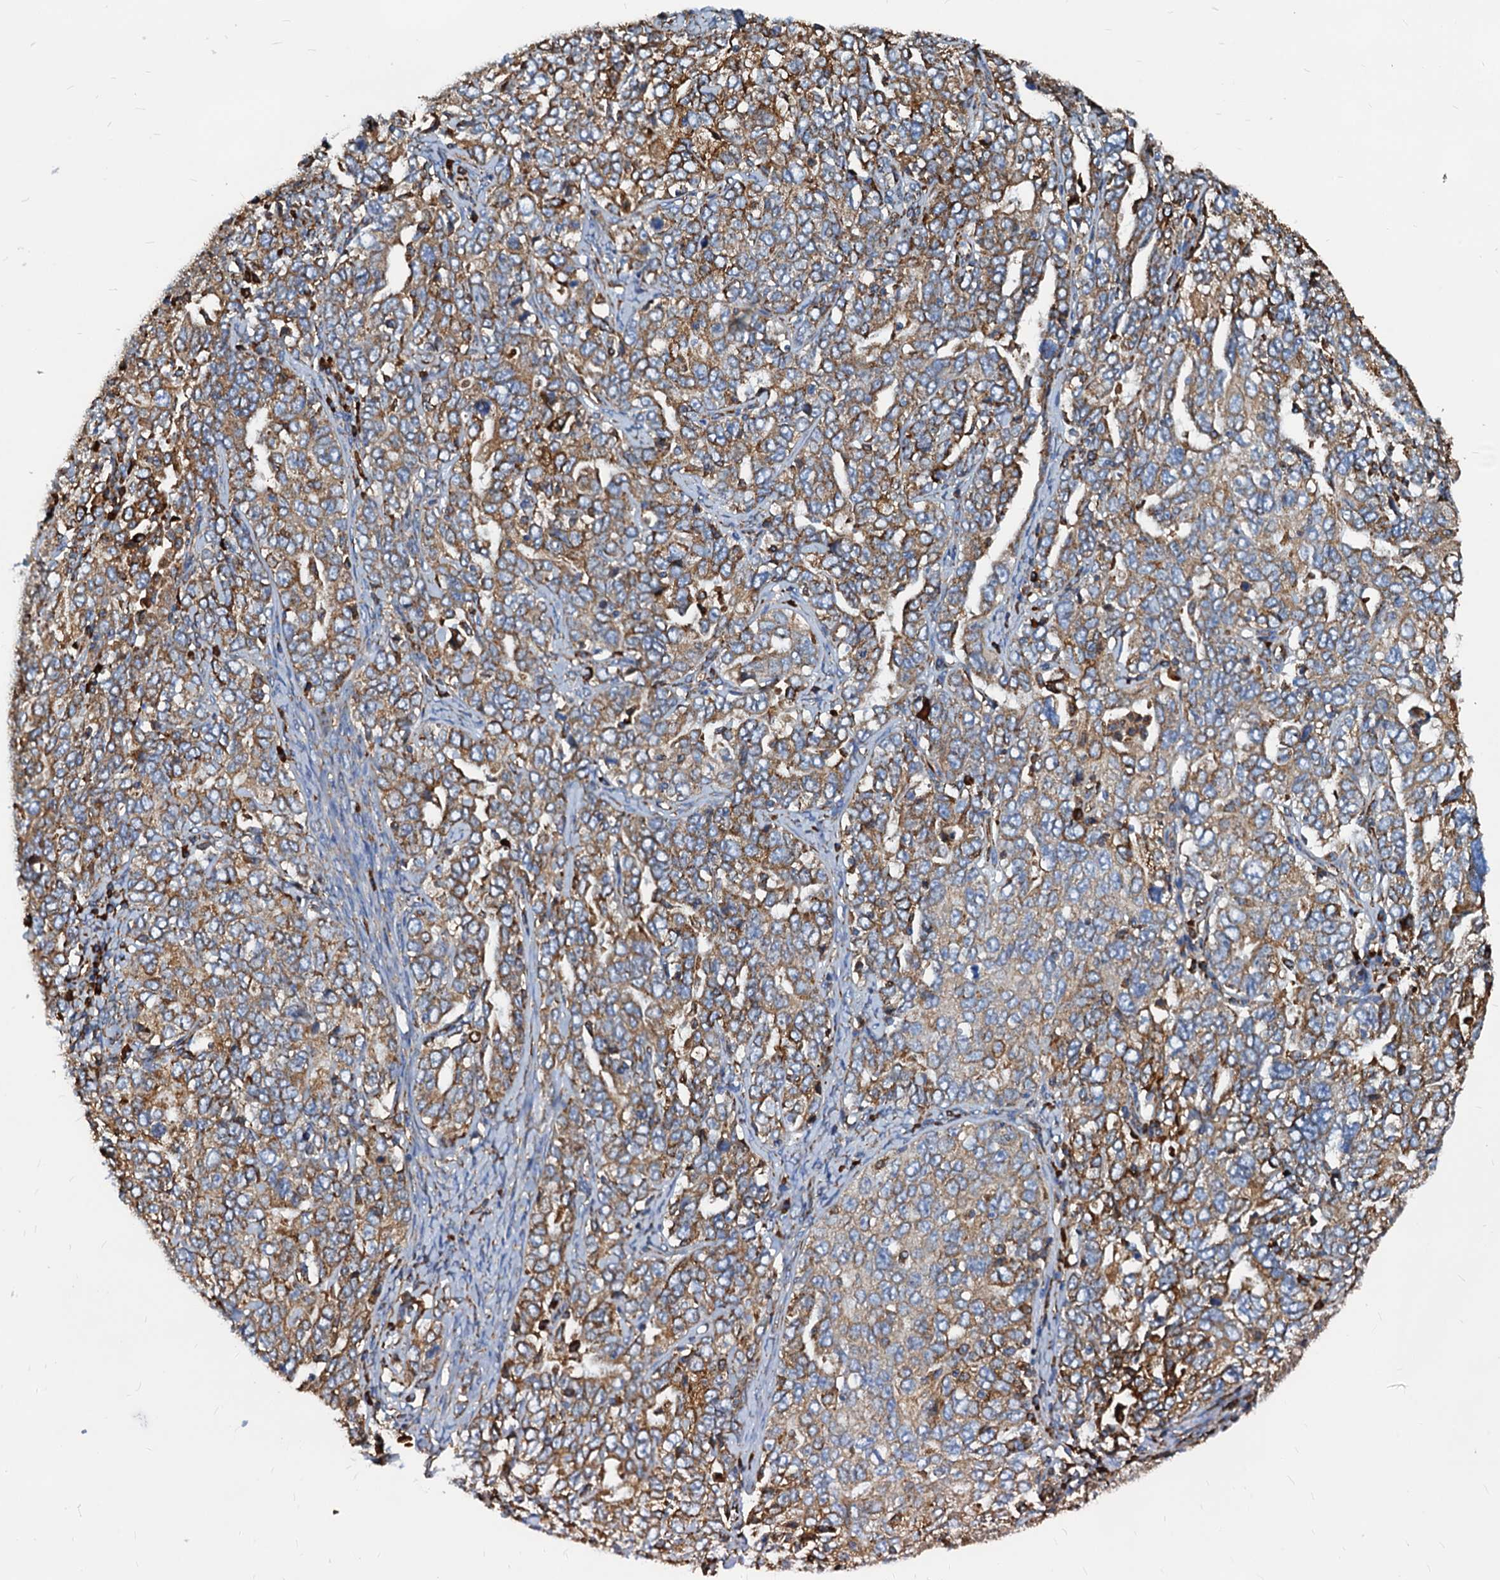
{"staining": {"intensity": "moderate", "quantity": ">75%", "location": "cytoplasmic/membranous"}, "tissue": "ovarian cancer", "cell_type": "Tumor cells", "image_type": "cancer", "snomed": [{"axis": "morphology", "description": "Carcinoma, endometroid"}, {"axis": "topography", "description": "Ovary"}], "caption": "Immunohistochemical staining of ovarian cancer (endometroid carcinoma) reveals moderate cytoplasmic/membranous protein staining in approximately >75% of tumor cells.", "gene": "HSPA5", "patient": {"sex": "female", "age": 62}}